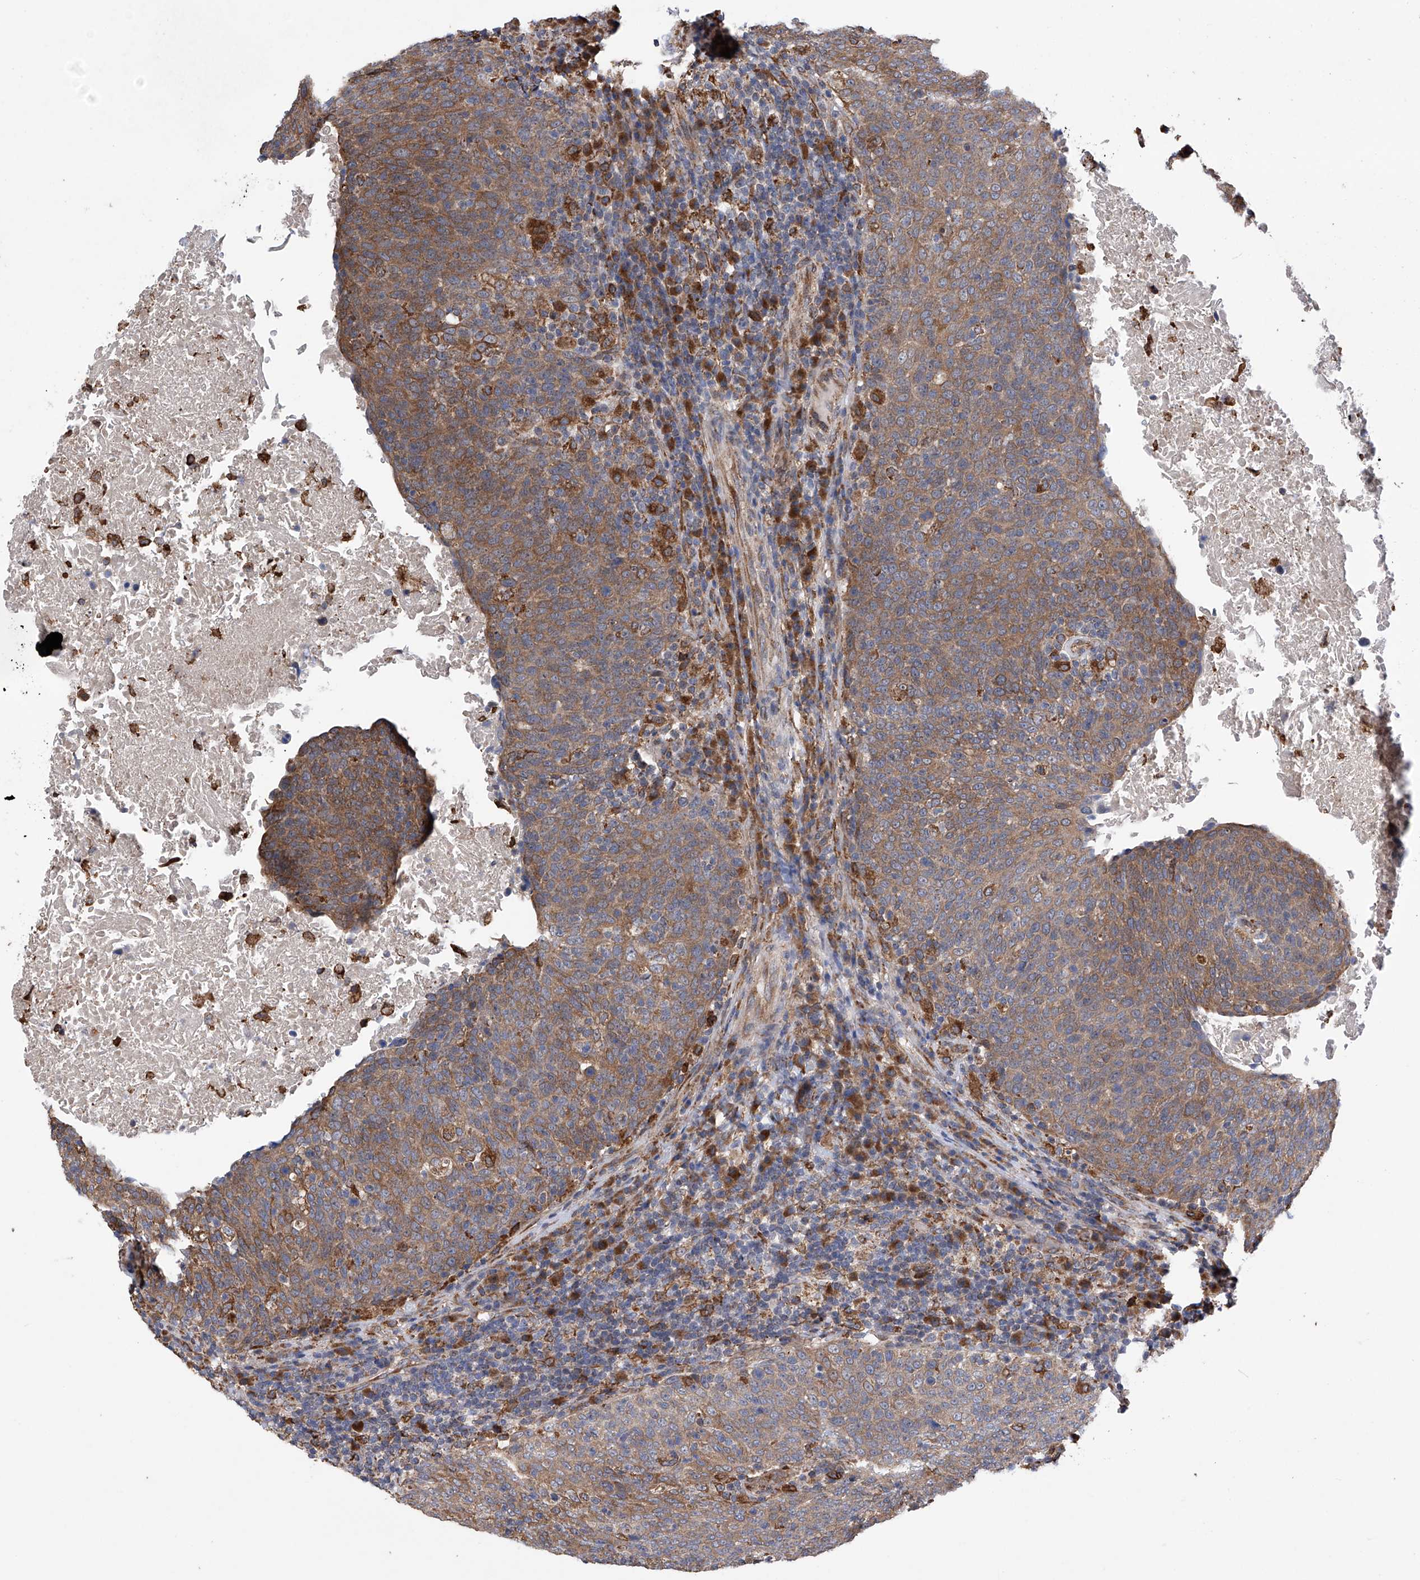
{"staining": {"intensity": "moderate", "quantity": ">75%", "location": "cytoplasmic/membranous"}, "tissue": "head and neck cancer", "cell_type": "Tumor cells", "image_type": "cancer", "snomed": [{"axis": "morphology", "description": "Squamous cell carcinoma, NOS"}, {"axis": "morphology", "description": "Squamous cell carcinoma, metastatic, NOS"}, {"axis": "topography", "description": "Lymph node"}, {"axis": "topography", "description": "Head-Neck"}], "caption": "Human metastatic squamous cell carcinoma (head and neck) stained with a protein marker reveals moderate staining in tumor cells.", "gene": "DNAH8", "patient": {"sex": "male", "age": 62}}